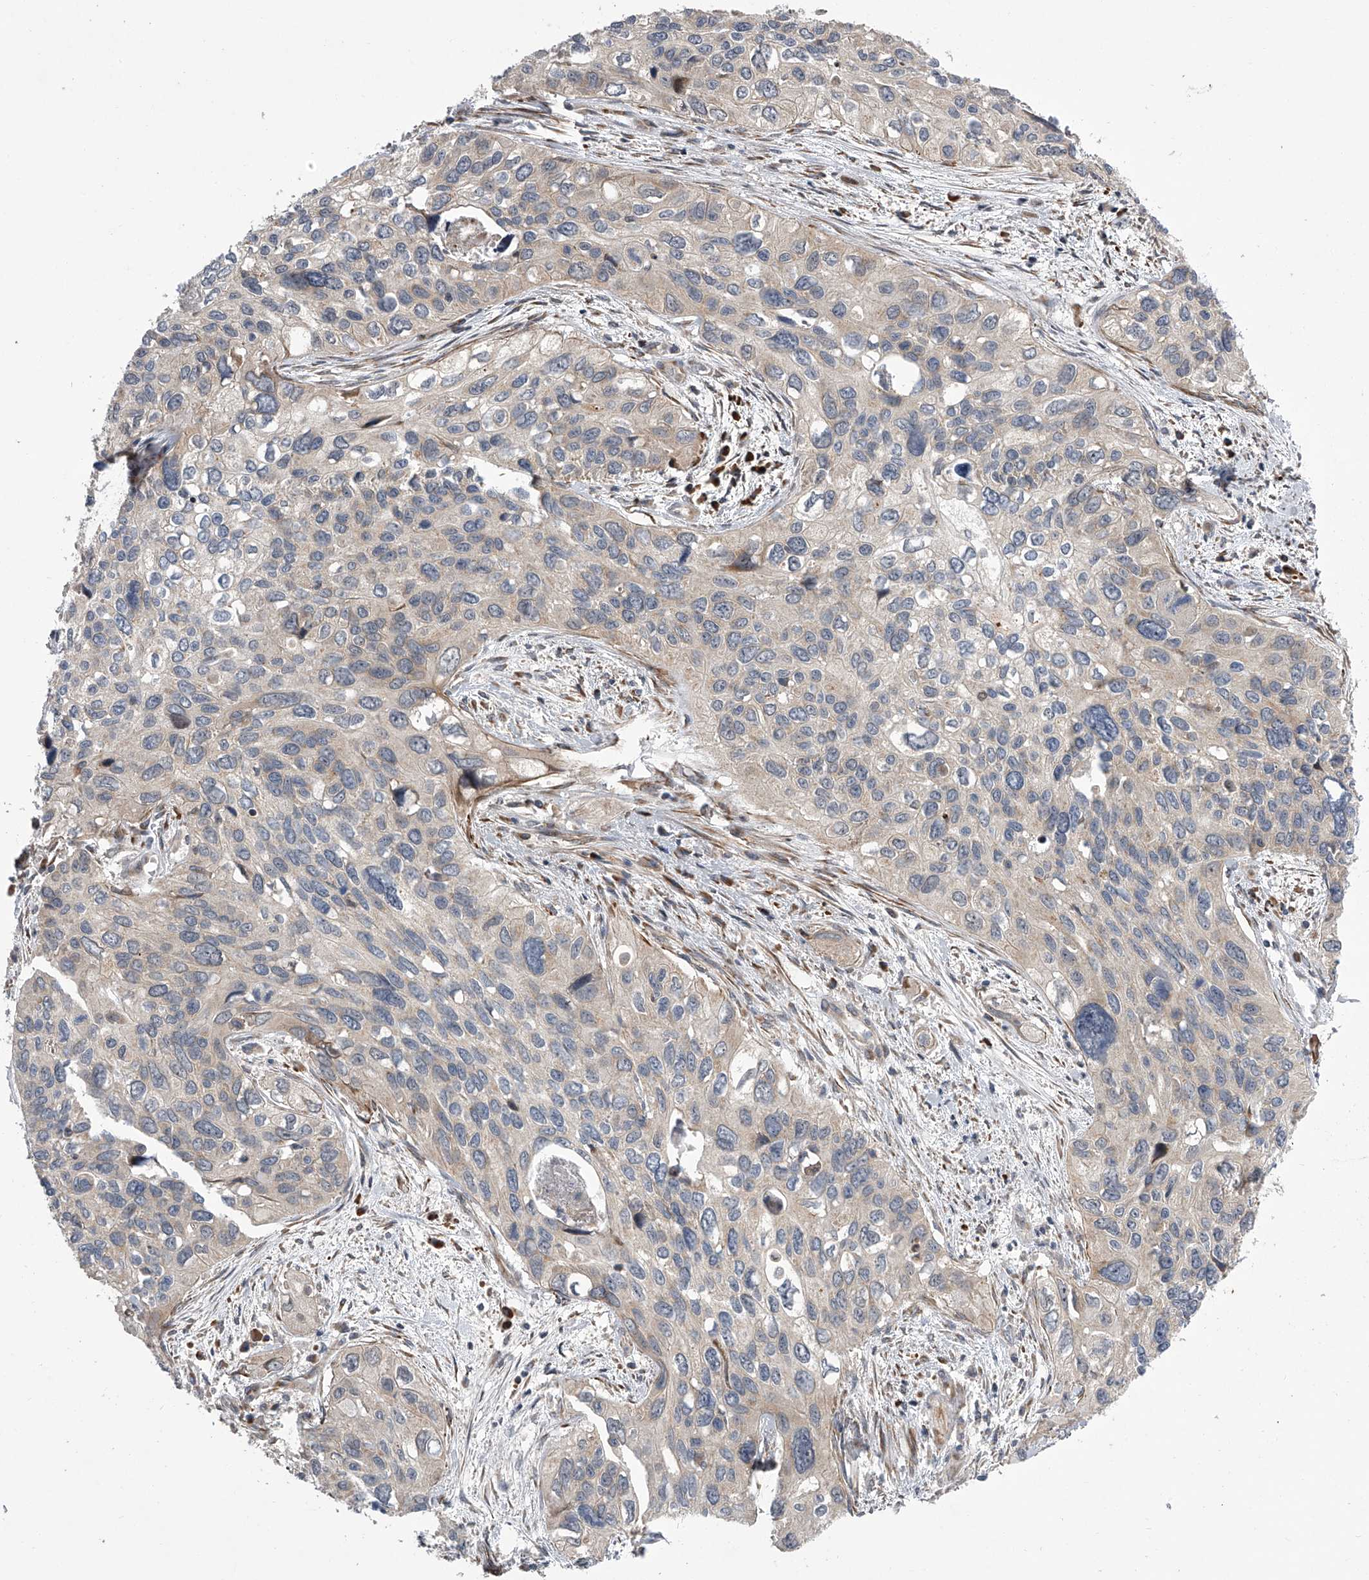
{"staining": {"intensity": "negative", "quantity": "none", "location": "none"}, "tissue": "cervical cancer", "cell_type": "Tumor cells", "image_type": "cancer", "snomed": [{"axis": "morphology", "description": "Squamous cell carcinoma, NOS"}, {"axis": "topography", "description": "Cervix"}], "caption": "The micrograph demonstrates no significant expression in tumor cells of cervical squamous cell carcinoma.", "gene": "DLGAP2", "patient": {"sex": "female", "age": 55}}